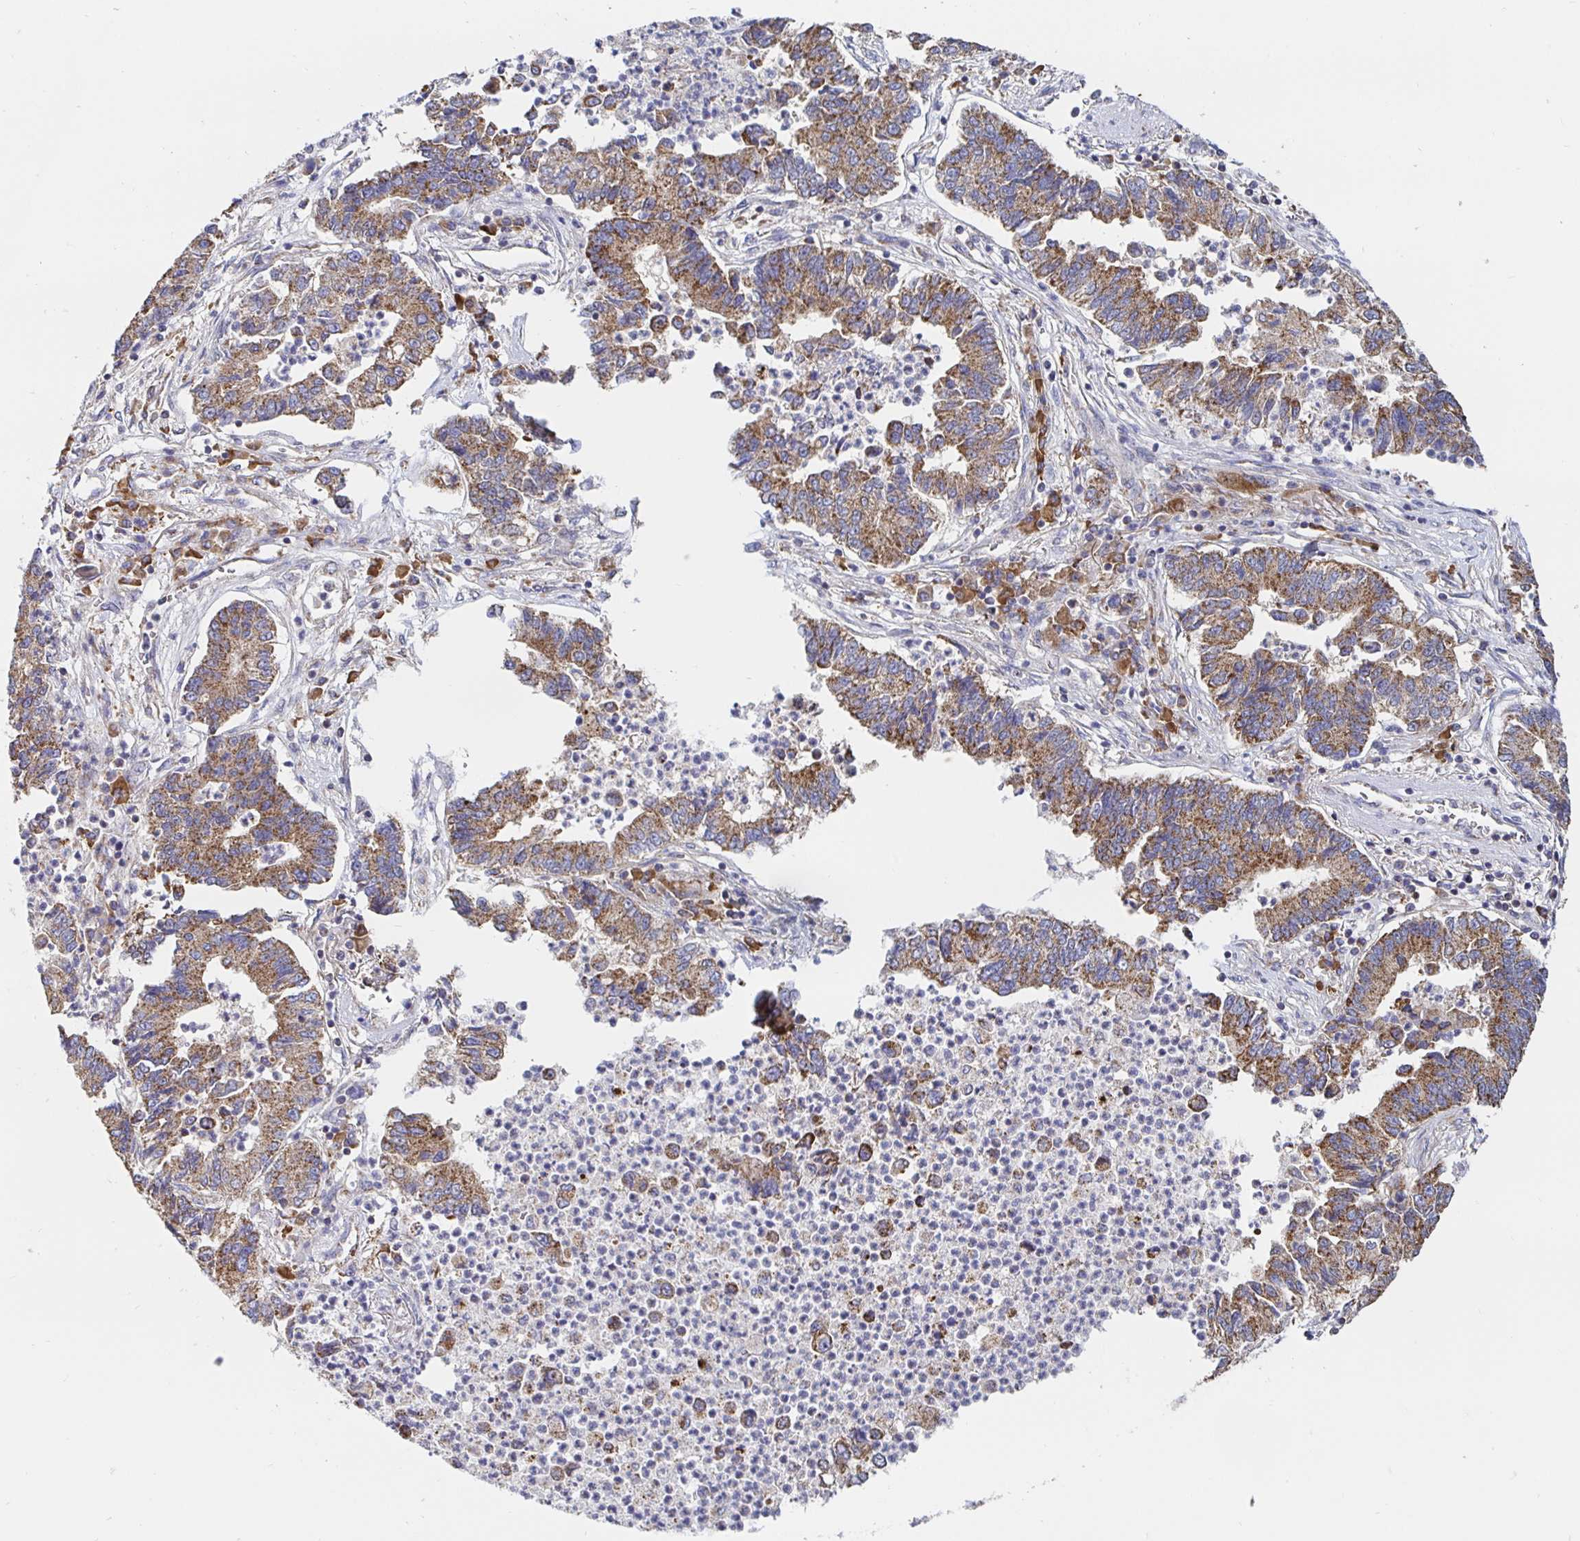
{"staining": {"intensity": "moderate", "quantity": ">75%", "location": "cytoplasmic/membranous"}, "tissue": "lung cancer", "cell_type": "Tumor cells", "image_type": "cancer", "snomed": [{"axis": "morphology", "description": "Adenocarcinoma, NOS"}, {"axis": "topography", "description": "Lung"}], "caption": "This image exhibits immunohistochemistry (IHC) staining of lung adenocarcinoma, with medium moderate cytoplasmic/membranous positivity in about >75% of tumor cells.", "gene": "PRDX3", "patient": {"sex": "female", "age": 57}}